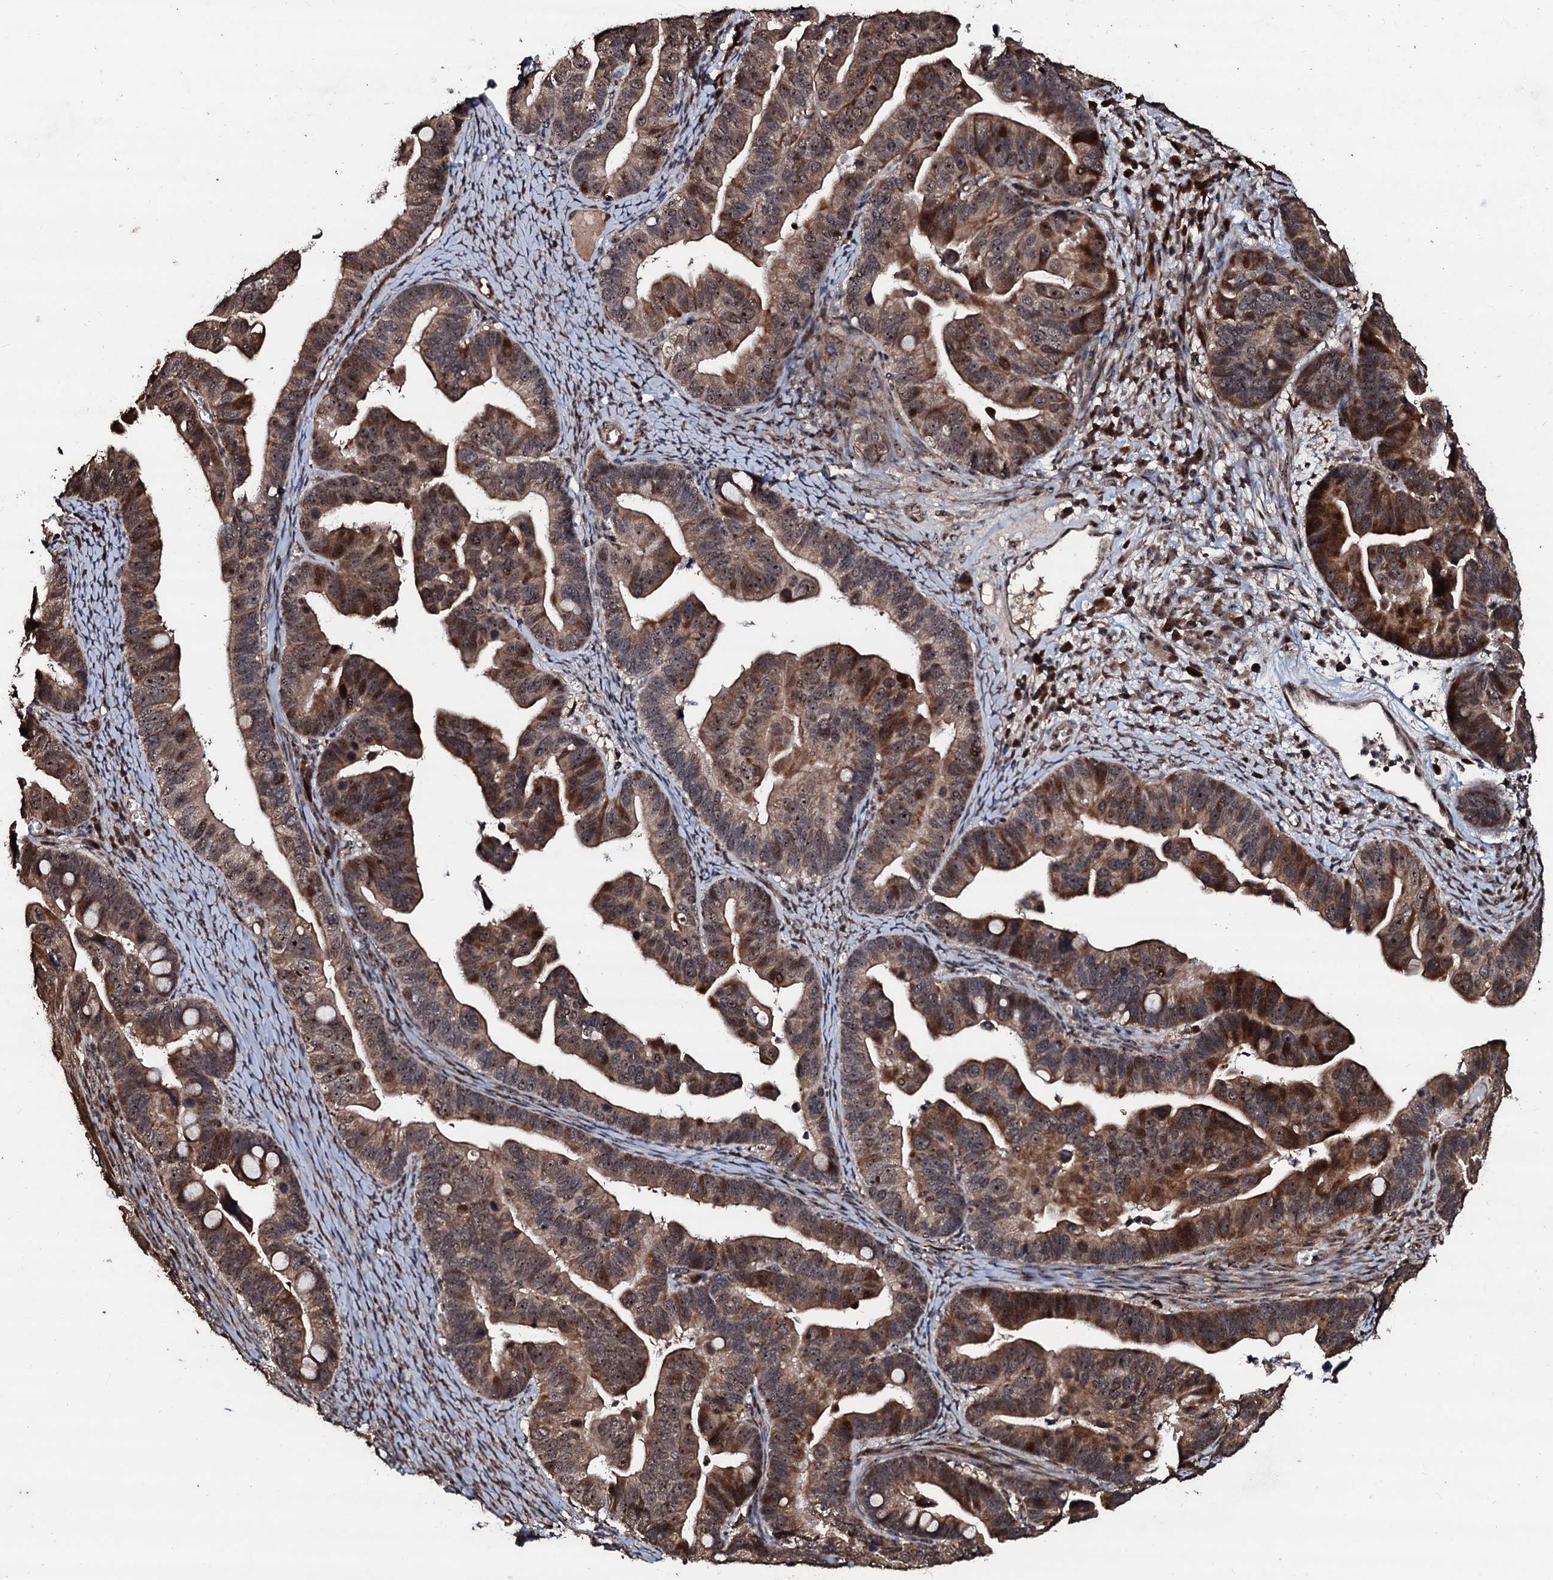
{"staining": {"intensity": "moderate", "quantity": ">75%", "location": "cytoplasmic/membranous,nuclear"}, "tissue": "ovarian cancer", "cell_type": "Tumor cells", "image_type": "cancer", "snomed": [{"axis": "morphology", "description": "Cystadenocarcinoma, serous, NOS"}, {"axis": "topography", "description": "Ovary"}], "caption": "High-power microscopy captured an immunohistochemistry (IHC) image of ovarian cancer, revealing moderate cytoplasmic/membranous and nuclear staining in about >75% of tumor cells.", "gene": "SUPT7L", "patient": {"sex": "female", "age": 56}}